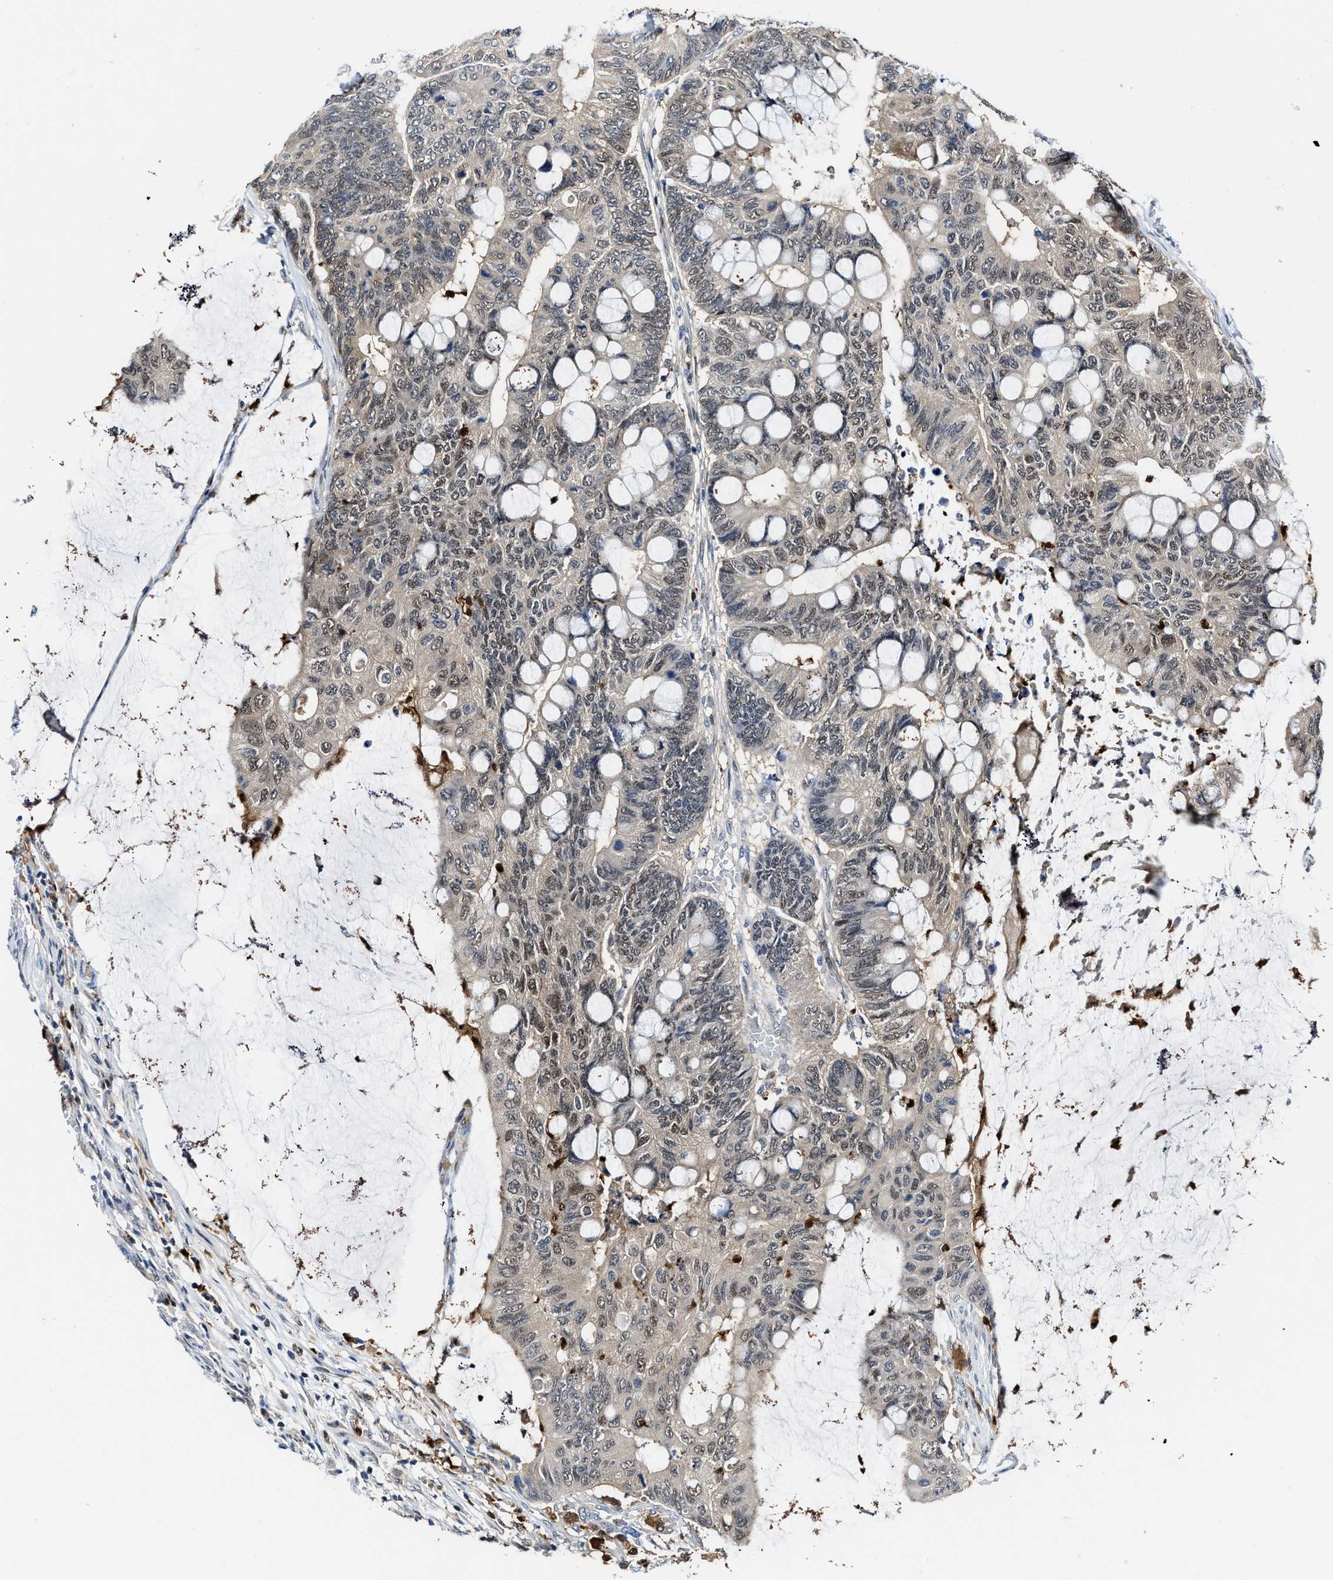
{"staining": {"intensity": "moderate", "quantity": "25%-75%", "location": "cytoplasmic/membranous,nuclear"}, "tissue": "colorectal cancer", "cell_type": "Tumor cells", "image_type": "cancer", "snomed": [{"axis": "morphology", "description": "Normal tissue, NOS"}, {"axis": "morphology", "description": "Adenocarcinoma, NOS"}, {"axis": "topography", "description": "Rectum"}], "caption": "Protein expression by immunohistochemistry displays moderate cytoplasmic/membranous and nuclear expression in about 25%-75% of tumor cells in adenocarcinoma (colorectal).", "gene": "LTA4H", "patient": {"sex": "male", "age": 92}}